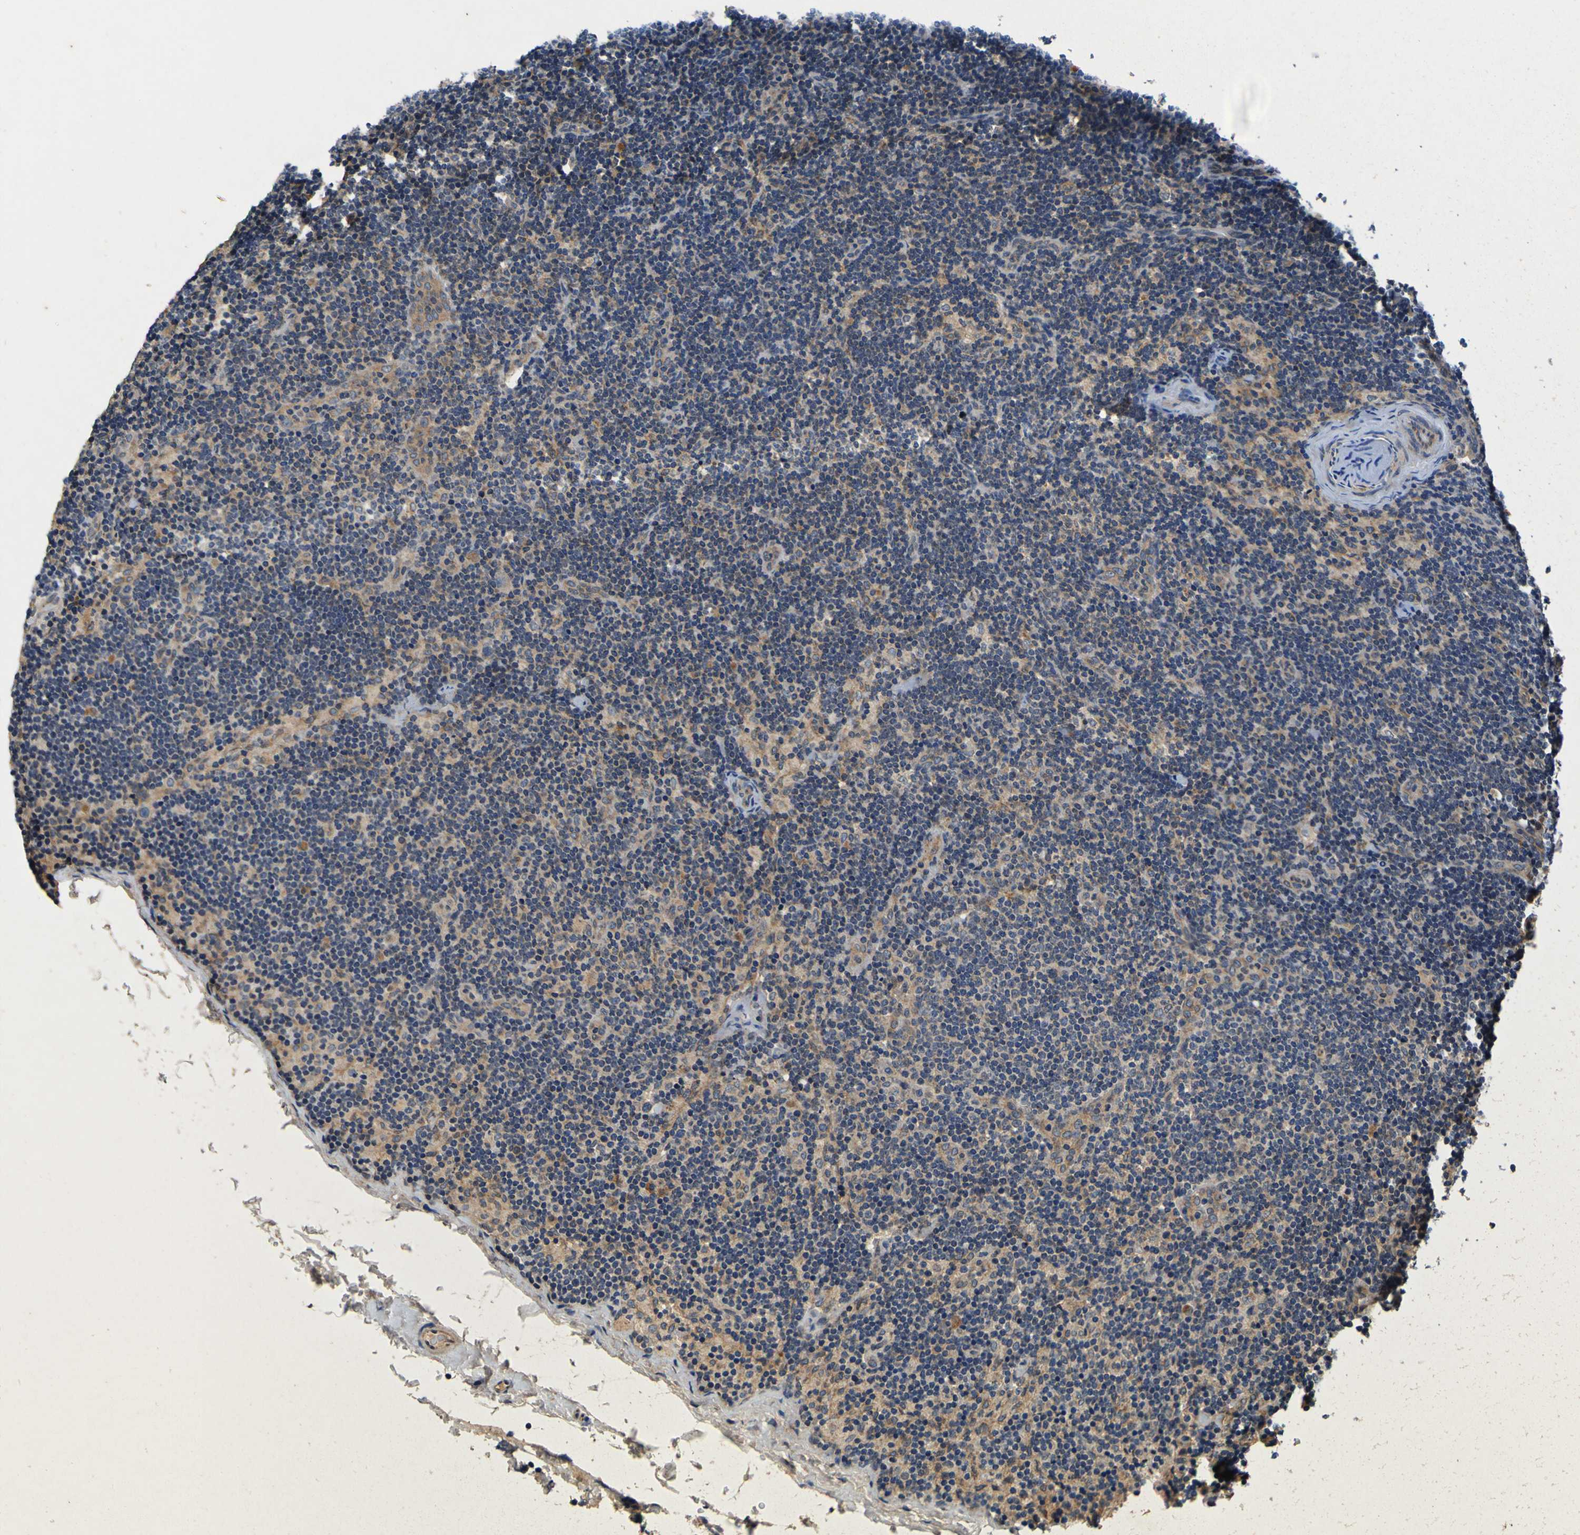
{"staining": {"intensity": "negative", "quantity": "none", "location": "none"}, "tissue": "lymph node", "cell_type": "Non-germinal center cells", "image_type": "normal", "snomed": [{"axis": "morphology", "description": "Normal tissue, NOS"}, {"axis": "topography", "description": "Lymph node"}], "caption": "Non-germinal center cells show no significant protein positivity in normal lymph node.", "gene": "EPHB4", "patient": {"sex": "female", "age": 14}}